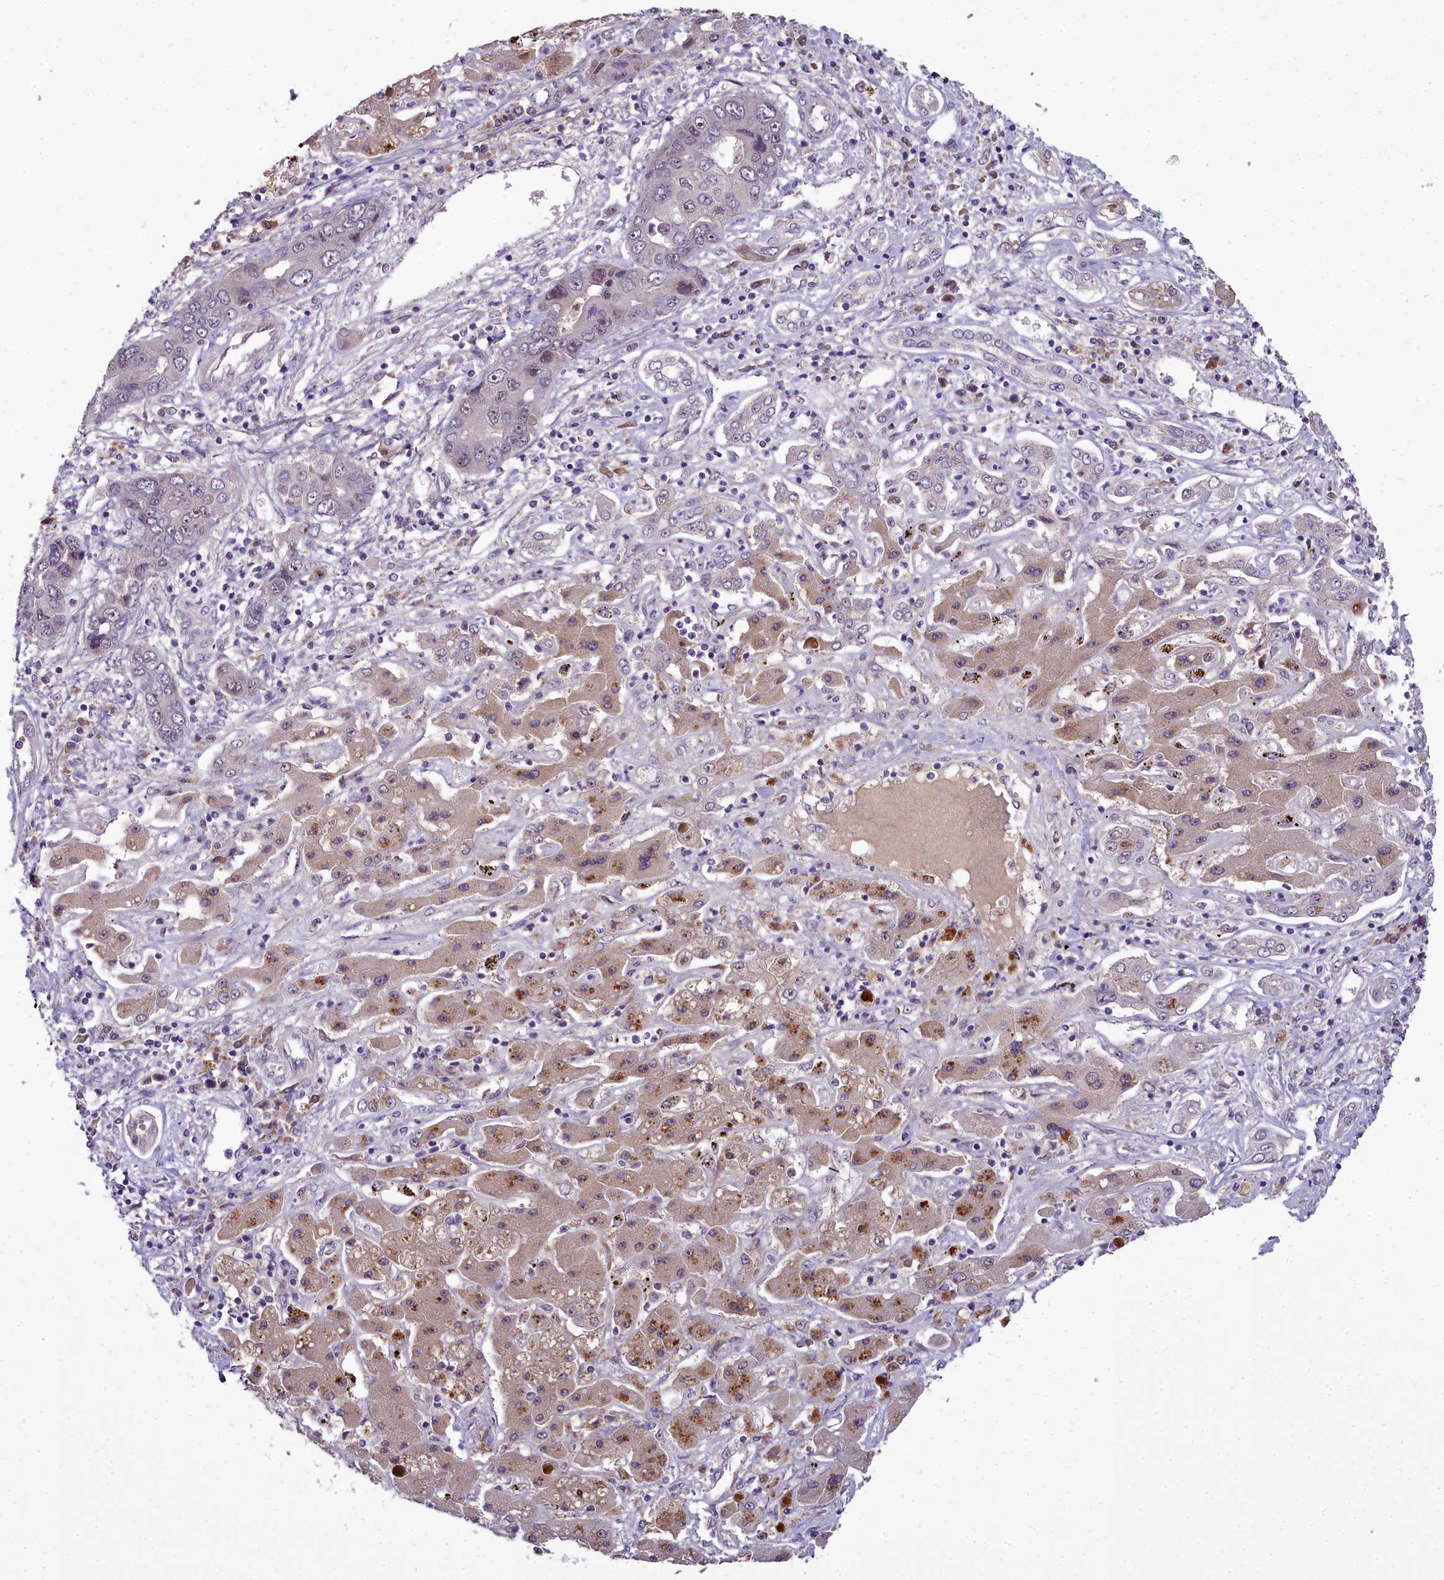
{"staining": {"intensity": "negative", "quantity": "none", "location": "none"}, "tissue": "liver cancer", "cell_type": "Tumor cells", "image_type": "cancer", "snomed": [{"axis": "morphology", "description": "Cholangiocarcinoma"}, {"axis": "topography", "description": "Liver"}], "caption": "Immunohistochemistry photomicrograph of neoplastic tissue: cholangiocarcinoma (liver) stained with DAB exhibits no significant protein staining in tumor cells.", "gene": "ZNF333", "patient": {"sex": "male", "age": 67}}